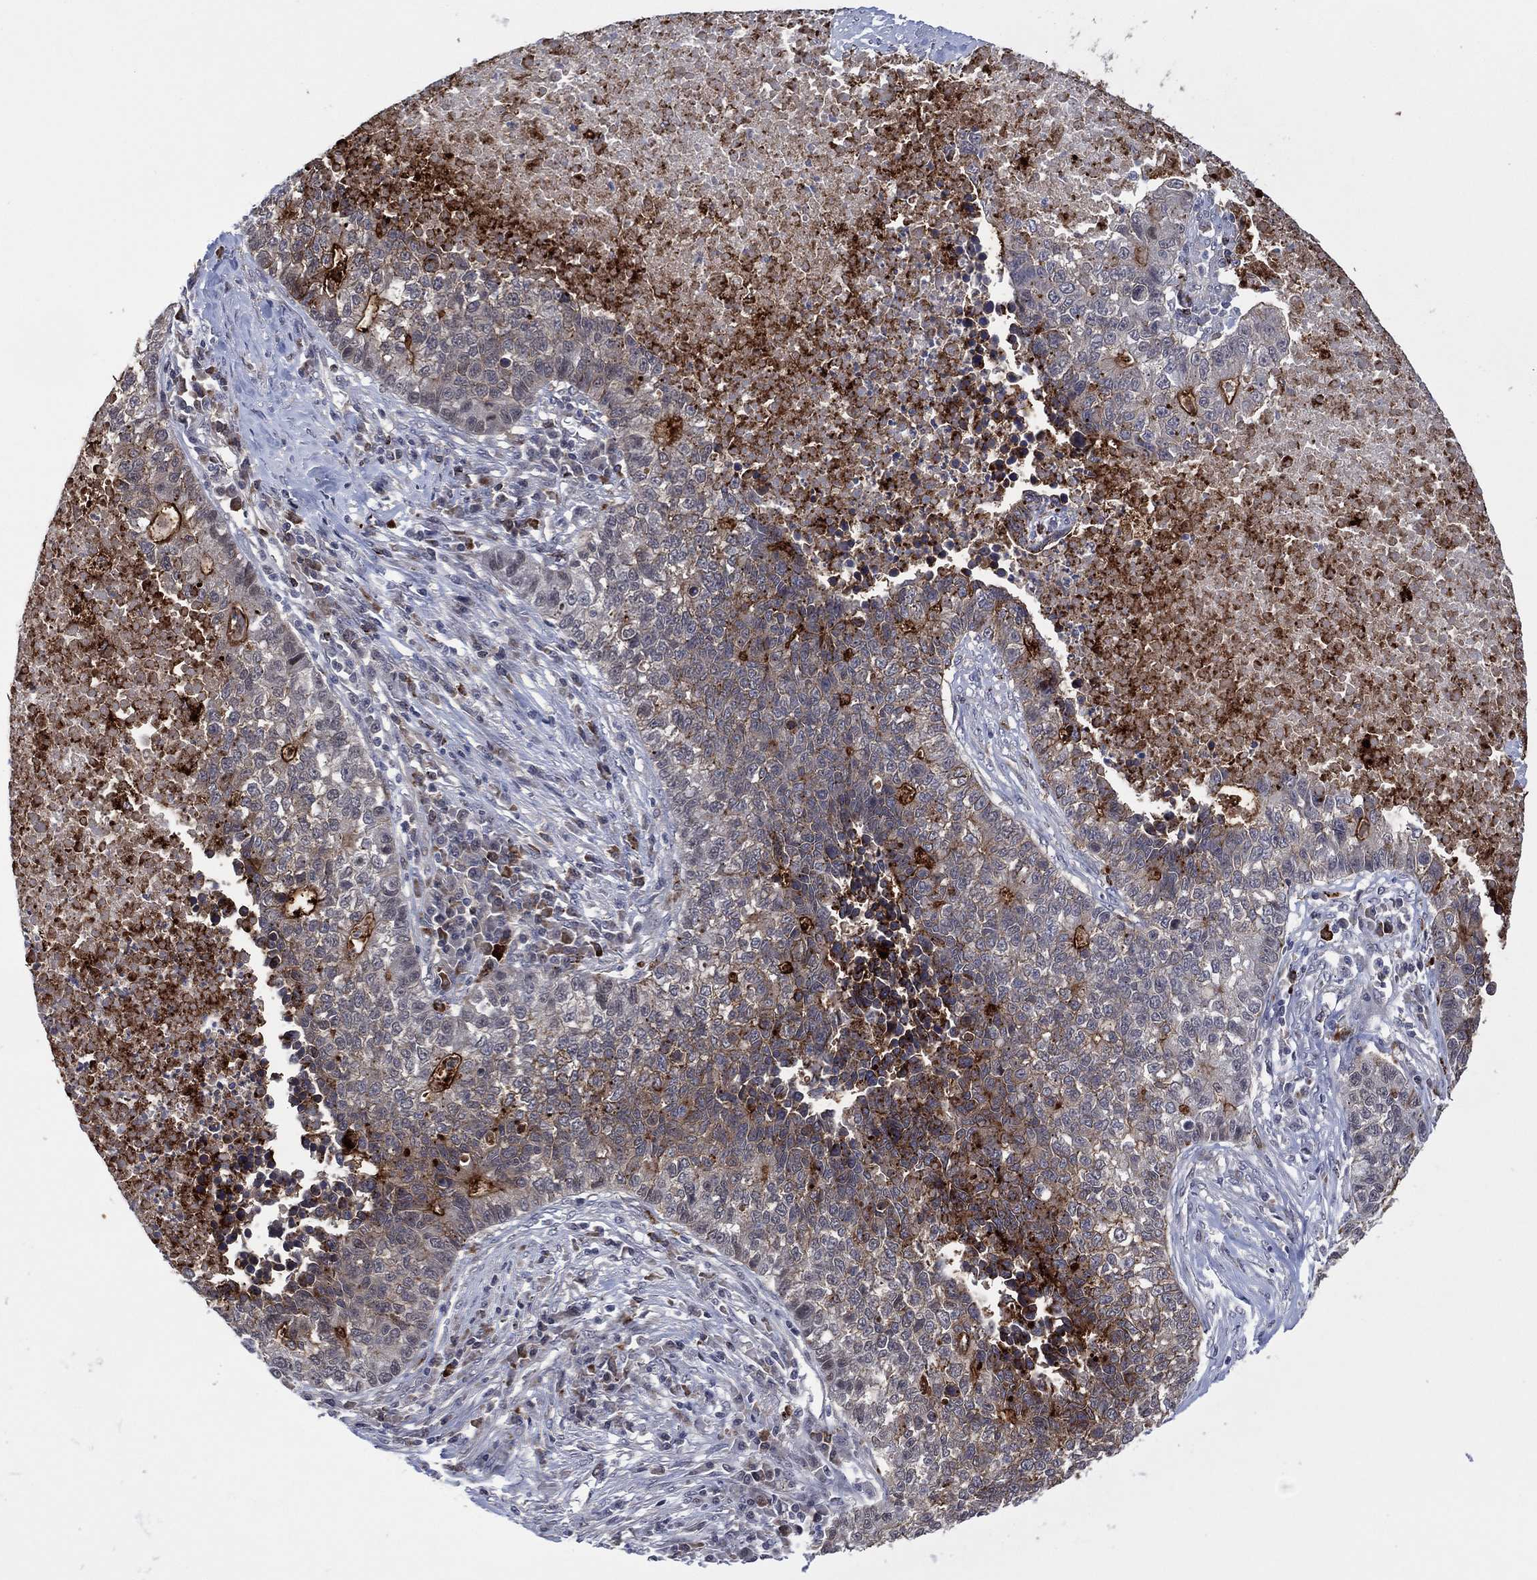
{"staining": {"intensity": "moderate", "quantity": "<25%", "location": "cytoplasmic/membranous"}, "tissue": "lung cancer", "cell_type": "Tumor cells", "image_type": "cancer", "snomed": [{"axis": "morphology", "description": "Adenocarcinoma, NOS"}, {"axis": "topography", "description": "Lung"}], "caption": "Immunohistochemistry (IHC) image of neoplastic tissue: lung cancer stained using immunohistochemistry reveals low levels of moderate protein expression localized specifically in the cytoplasmic/membranous of tumor cells, appearing as a cytoplasmic/membranous brown color.", "gene": "DPP4", "patient": {"sex": "male", "age": 57}}